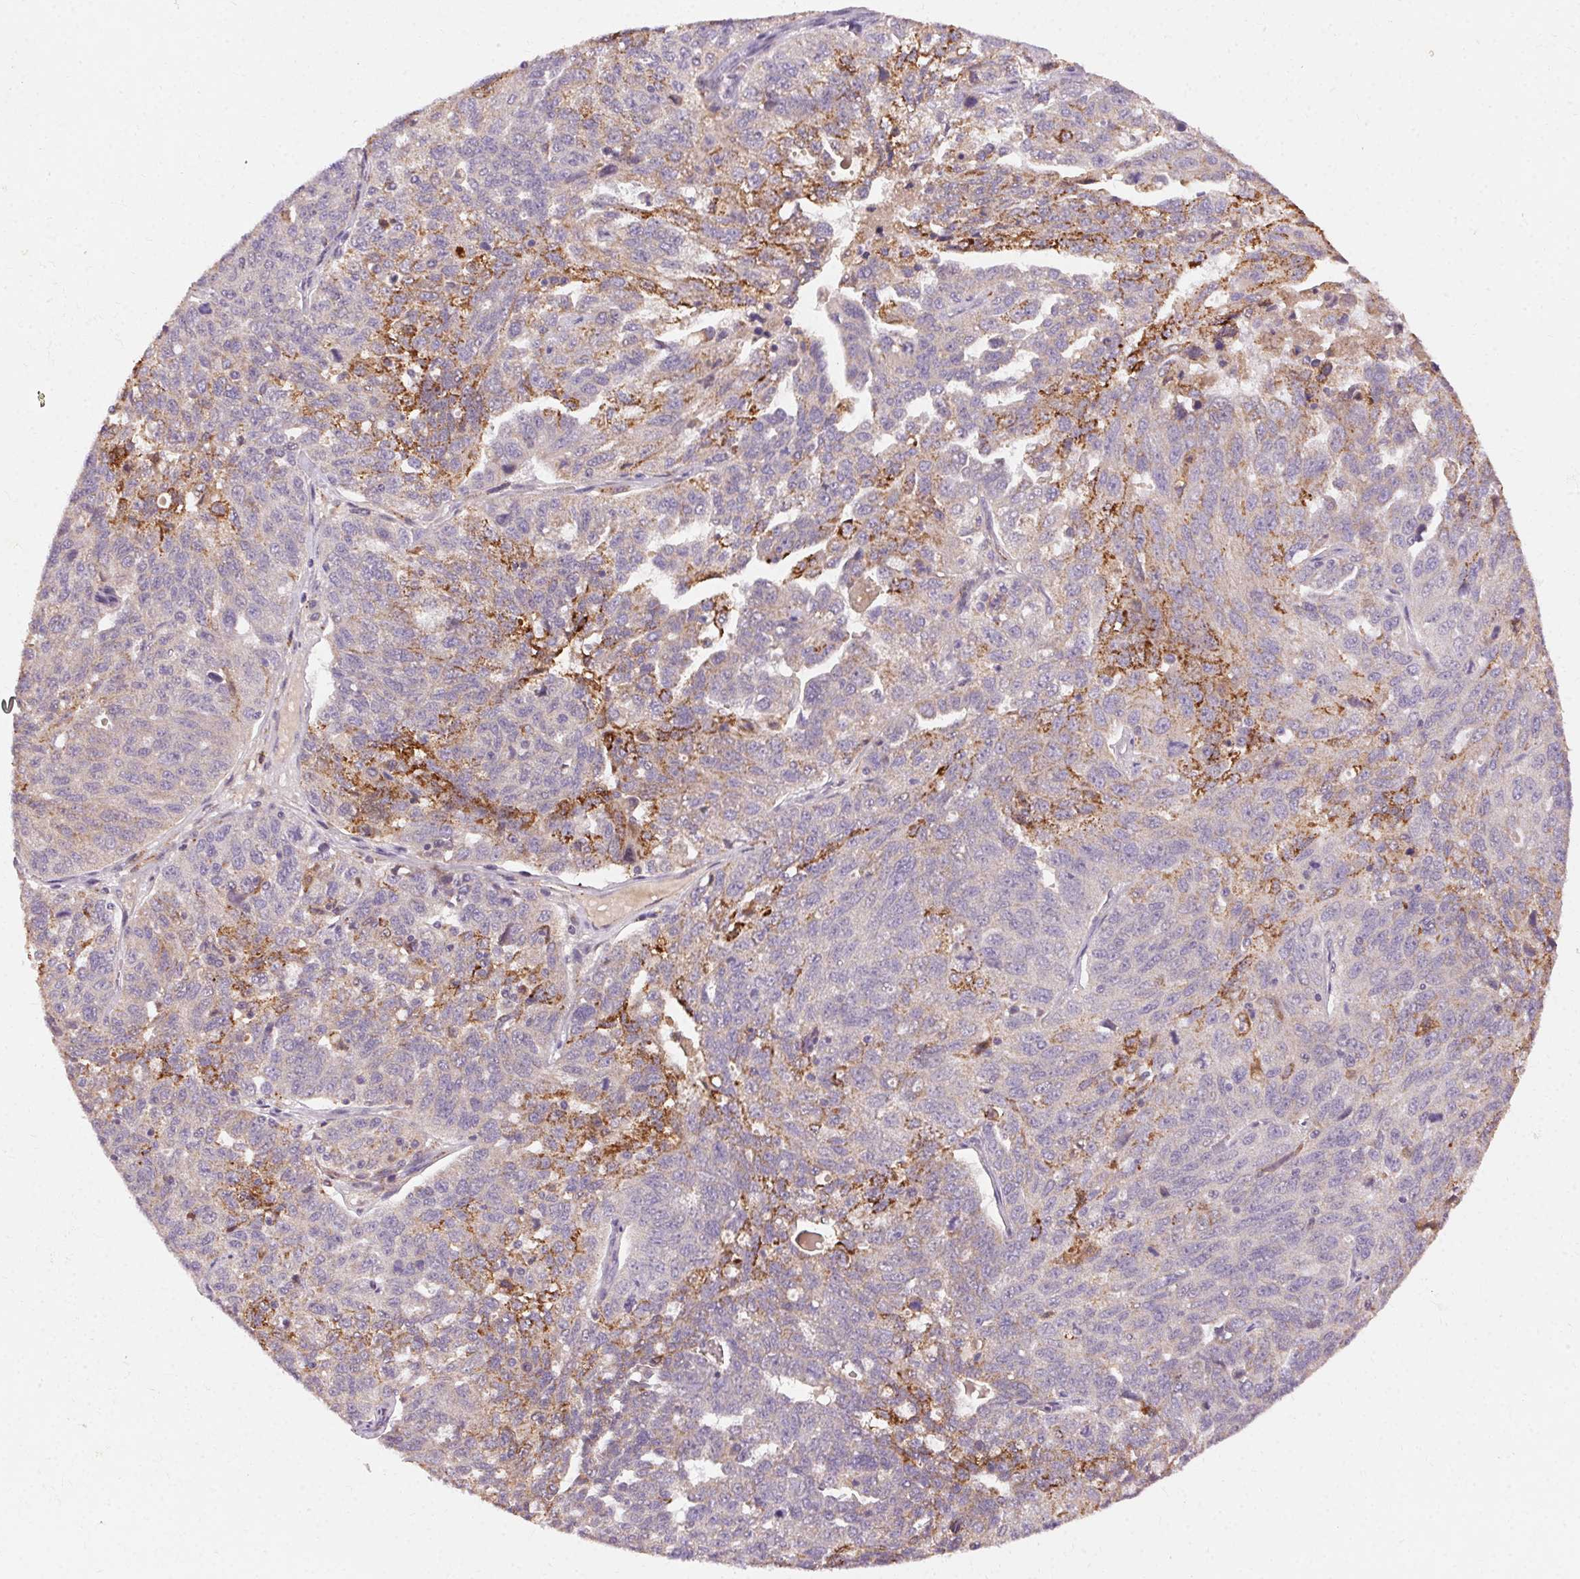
{"staining": {"intensity": "moderate", "quantity": "<25%", "location": "cytoplasmic/membranous"}, "tissue": "ovarian cancer", "cell_type": "Tumor cells", "image_type": "cancer", "snomed": [{"axis": "morphology", "description": "Cystadenocarcinoma, serous, NOS"}, {"axis": "topography", "description": "Ovary"}], "caption": "A micrograph of ovarian serous cystadenocarcinoma stained for a protein demonstrates moderate cytoplasmic/membranous brown staining in tumor cells.", "gene": "REP15", "patient": {"sex": "female", "age": 71}}